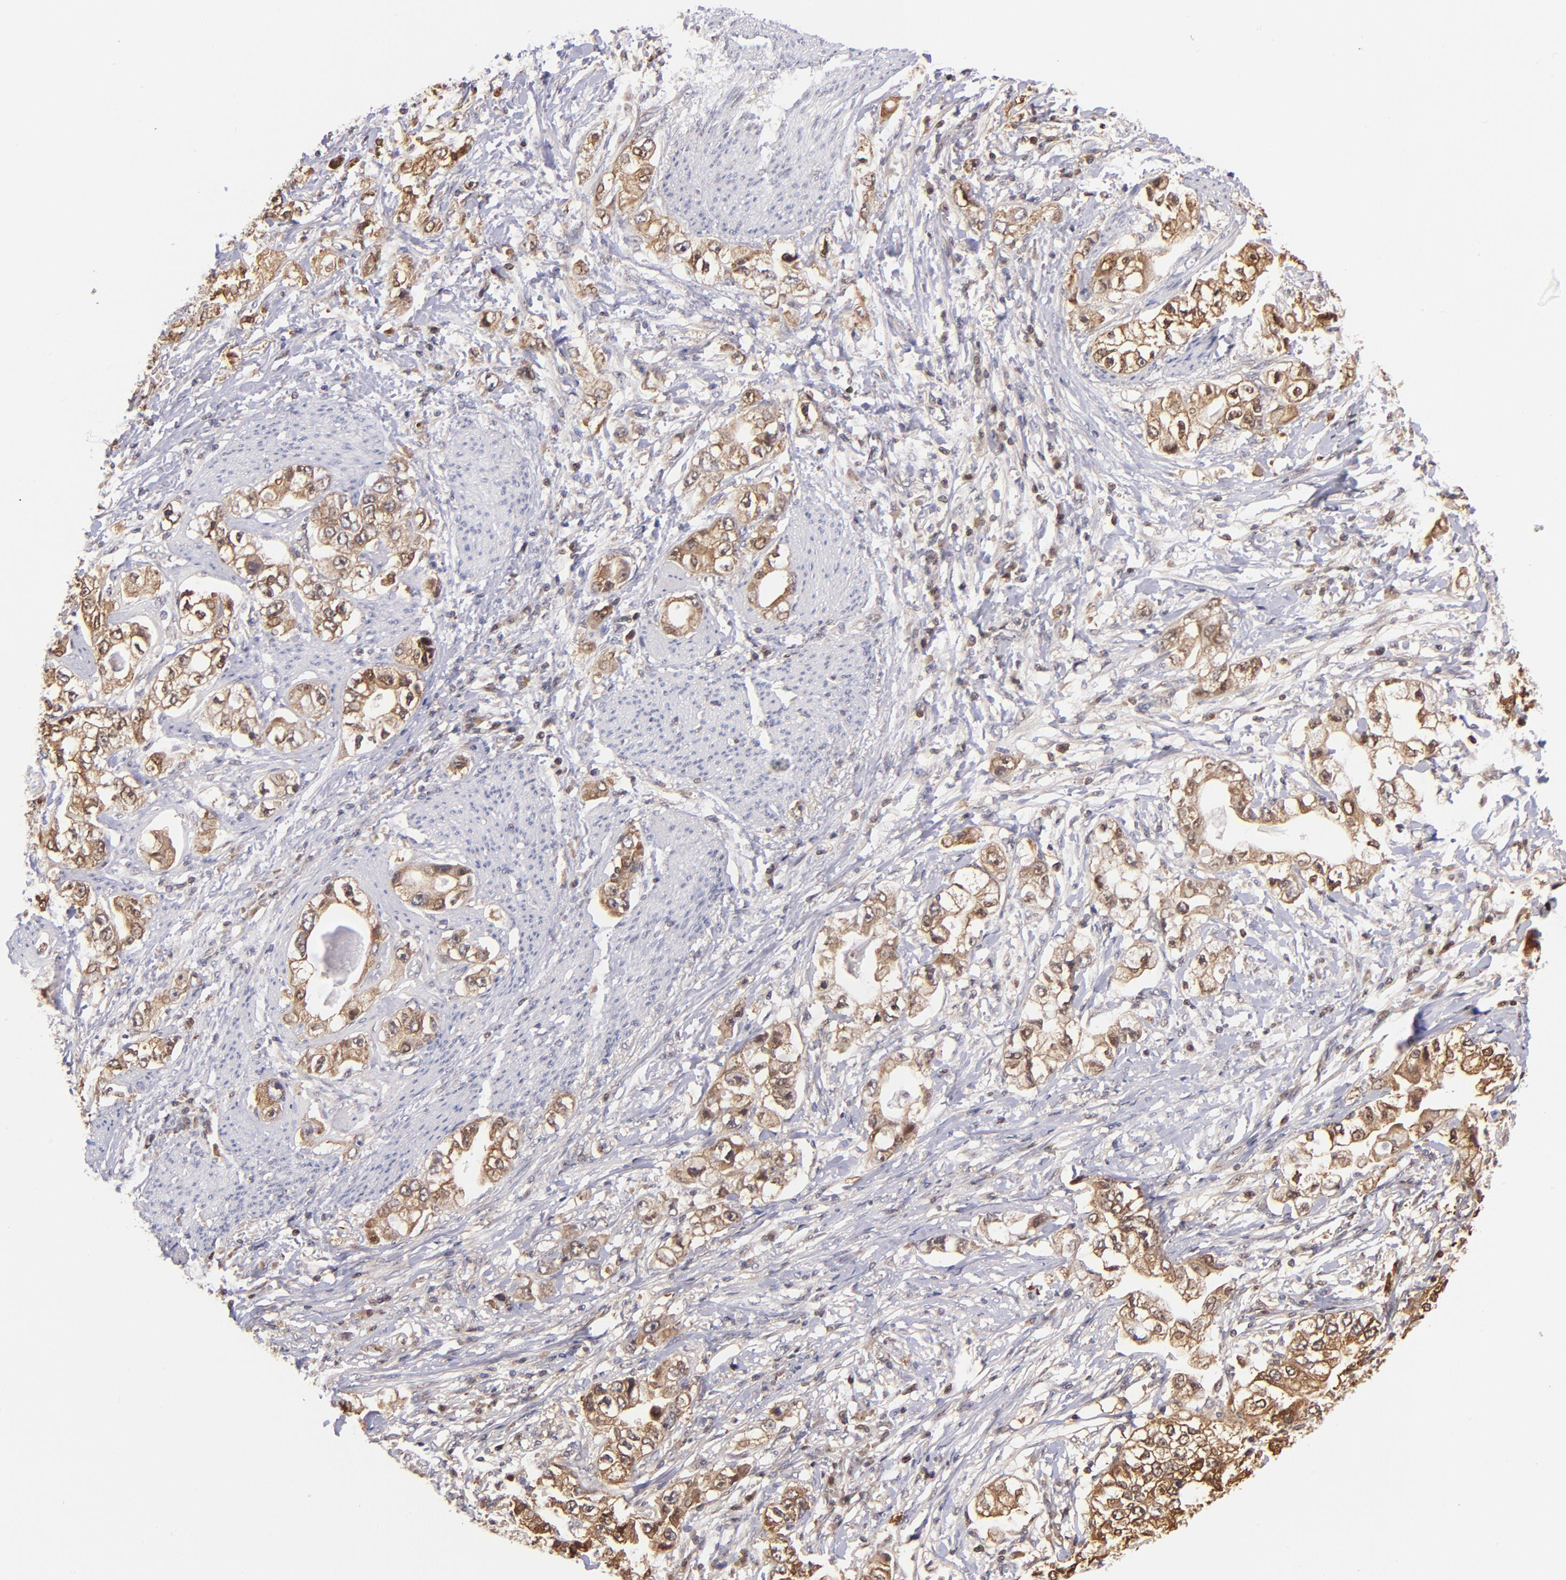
{"staining": {"intensity": "weak", "quantity": ">75%", "location": "cytoplasmic/membranous"}, "tissue": "stomach cancer", "cell_type": "Tumor cells", "image_type": "cancer", "snomed": [{"axis": "morphology", "description": "Adenocarcinoma, NOS"}, {"axis": "topography", "description": "Stomach, lower"}], "caption": "Protein expression analysis of human adenocarcinoma (stomach) reveals weak cytoplasmic/membranous positivity in approximately >75% of tumor cells.", "gene": "YWHAB", "patient": {"sex": "female", "age": 93}}